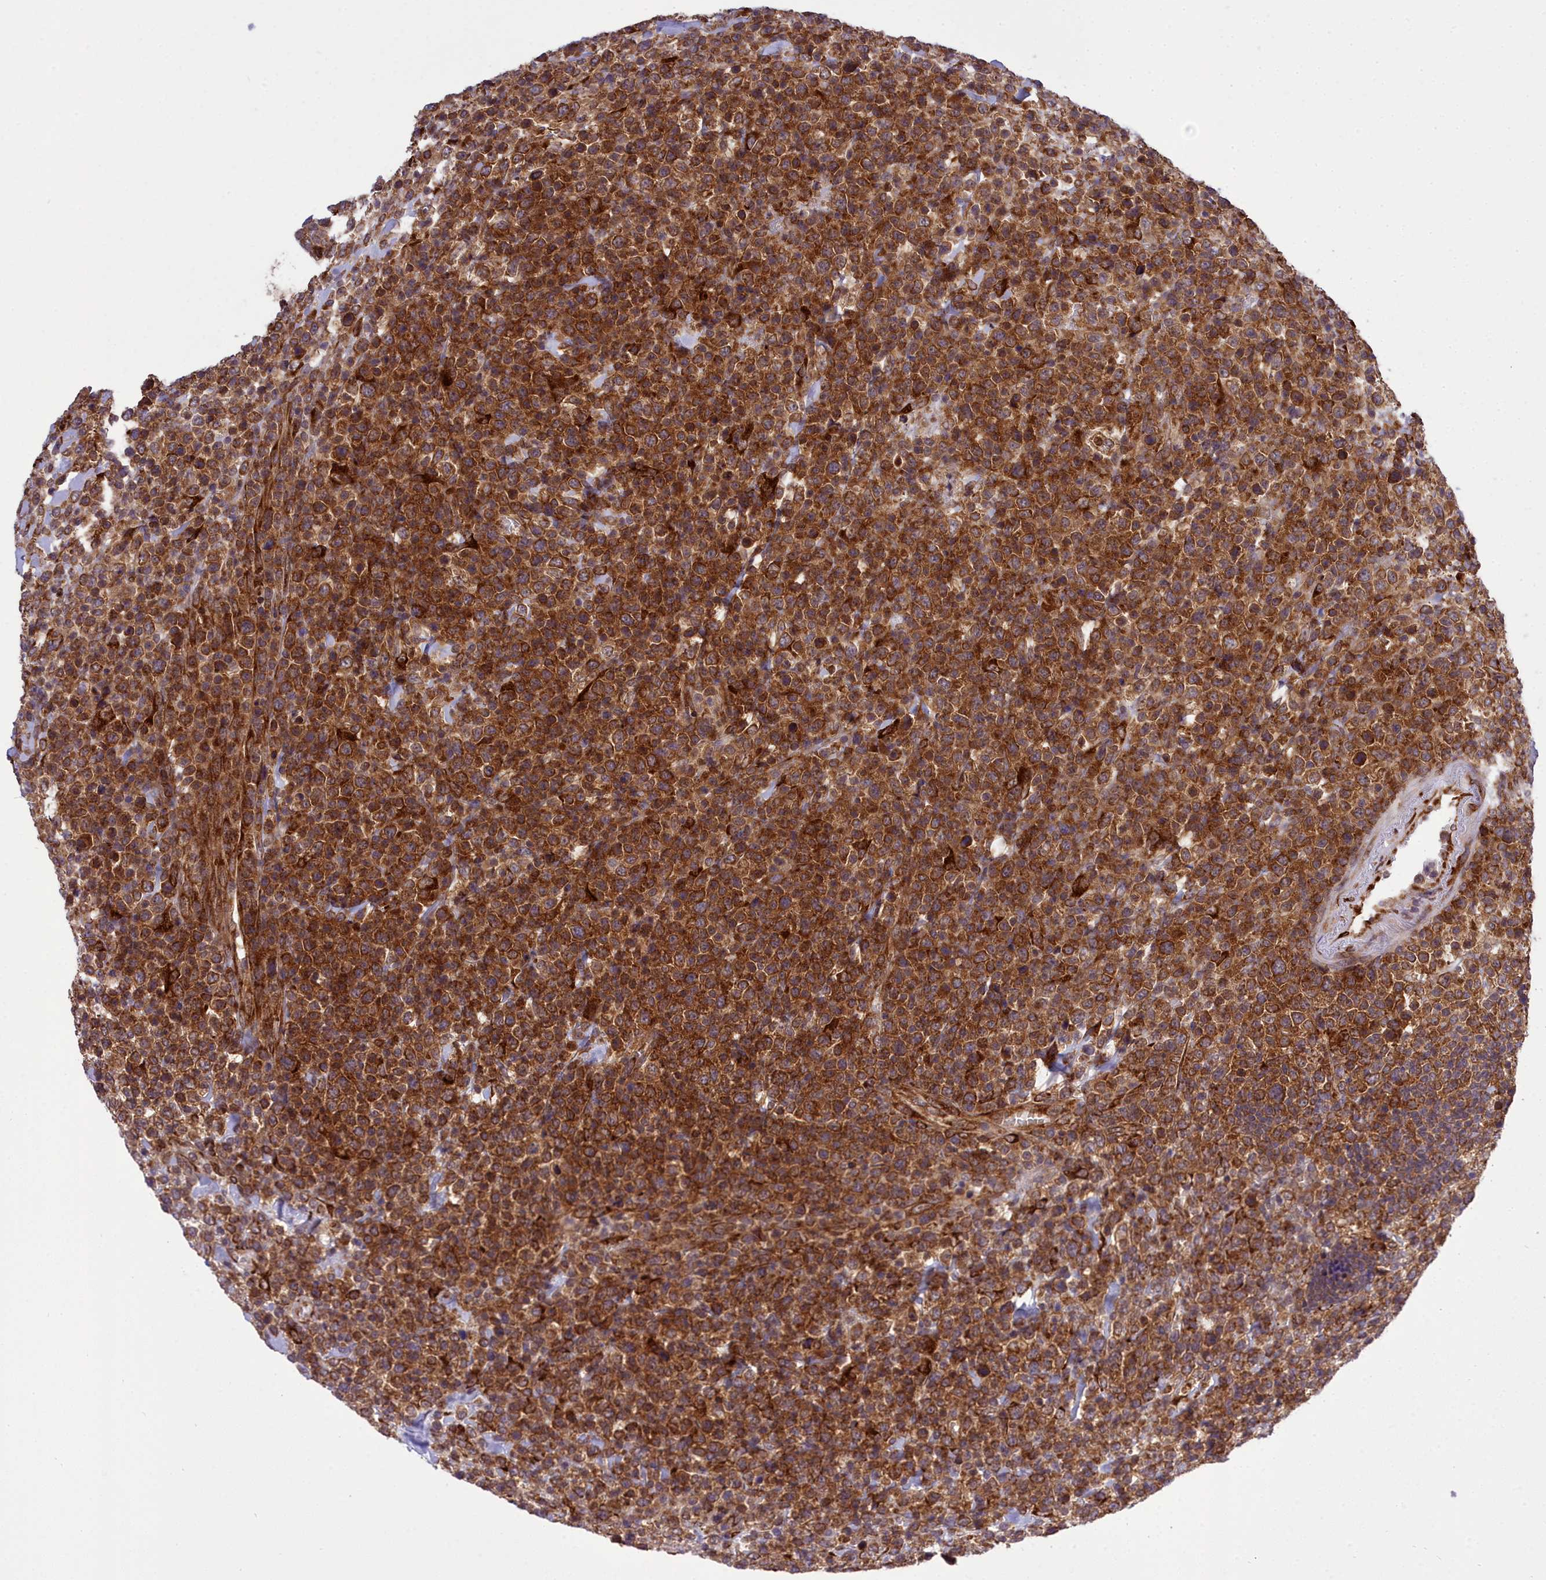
{"staining": {"intensity": "strong", "quantity": ">75%", "location": "cytoplasmic/membranous"}, "tissue": "lymphoma", "cell_type": "Tumor cells", "image_type": "cancer", "snomed": [{"axis": "morphology", "description": "Malignant lymphoma, non-Hodgkin's type, High grade"}, {"axis": "topography", "description": "Colon"}], "caption": "DAB (3,3'-diaminobenzidine) immunohistochemical staining of lymphoma reveals strong cytoplasmic/membranous protein expression in about >75% of tumor cells.", "gene": "DHCR7", "patient": {"sex": "female", "age": 53}}